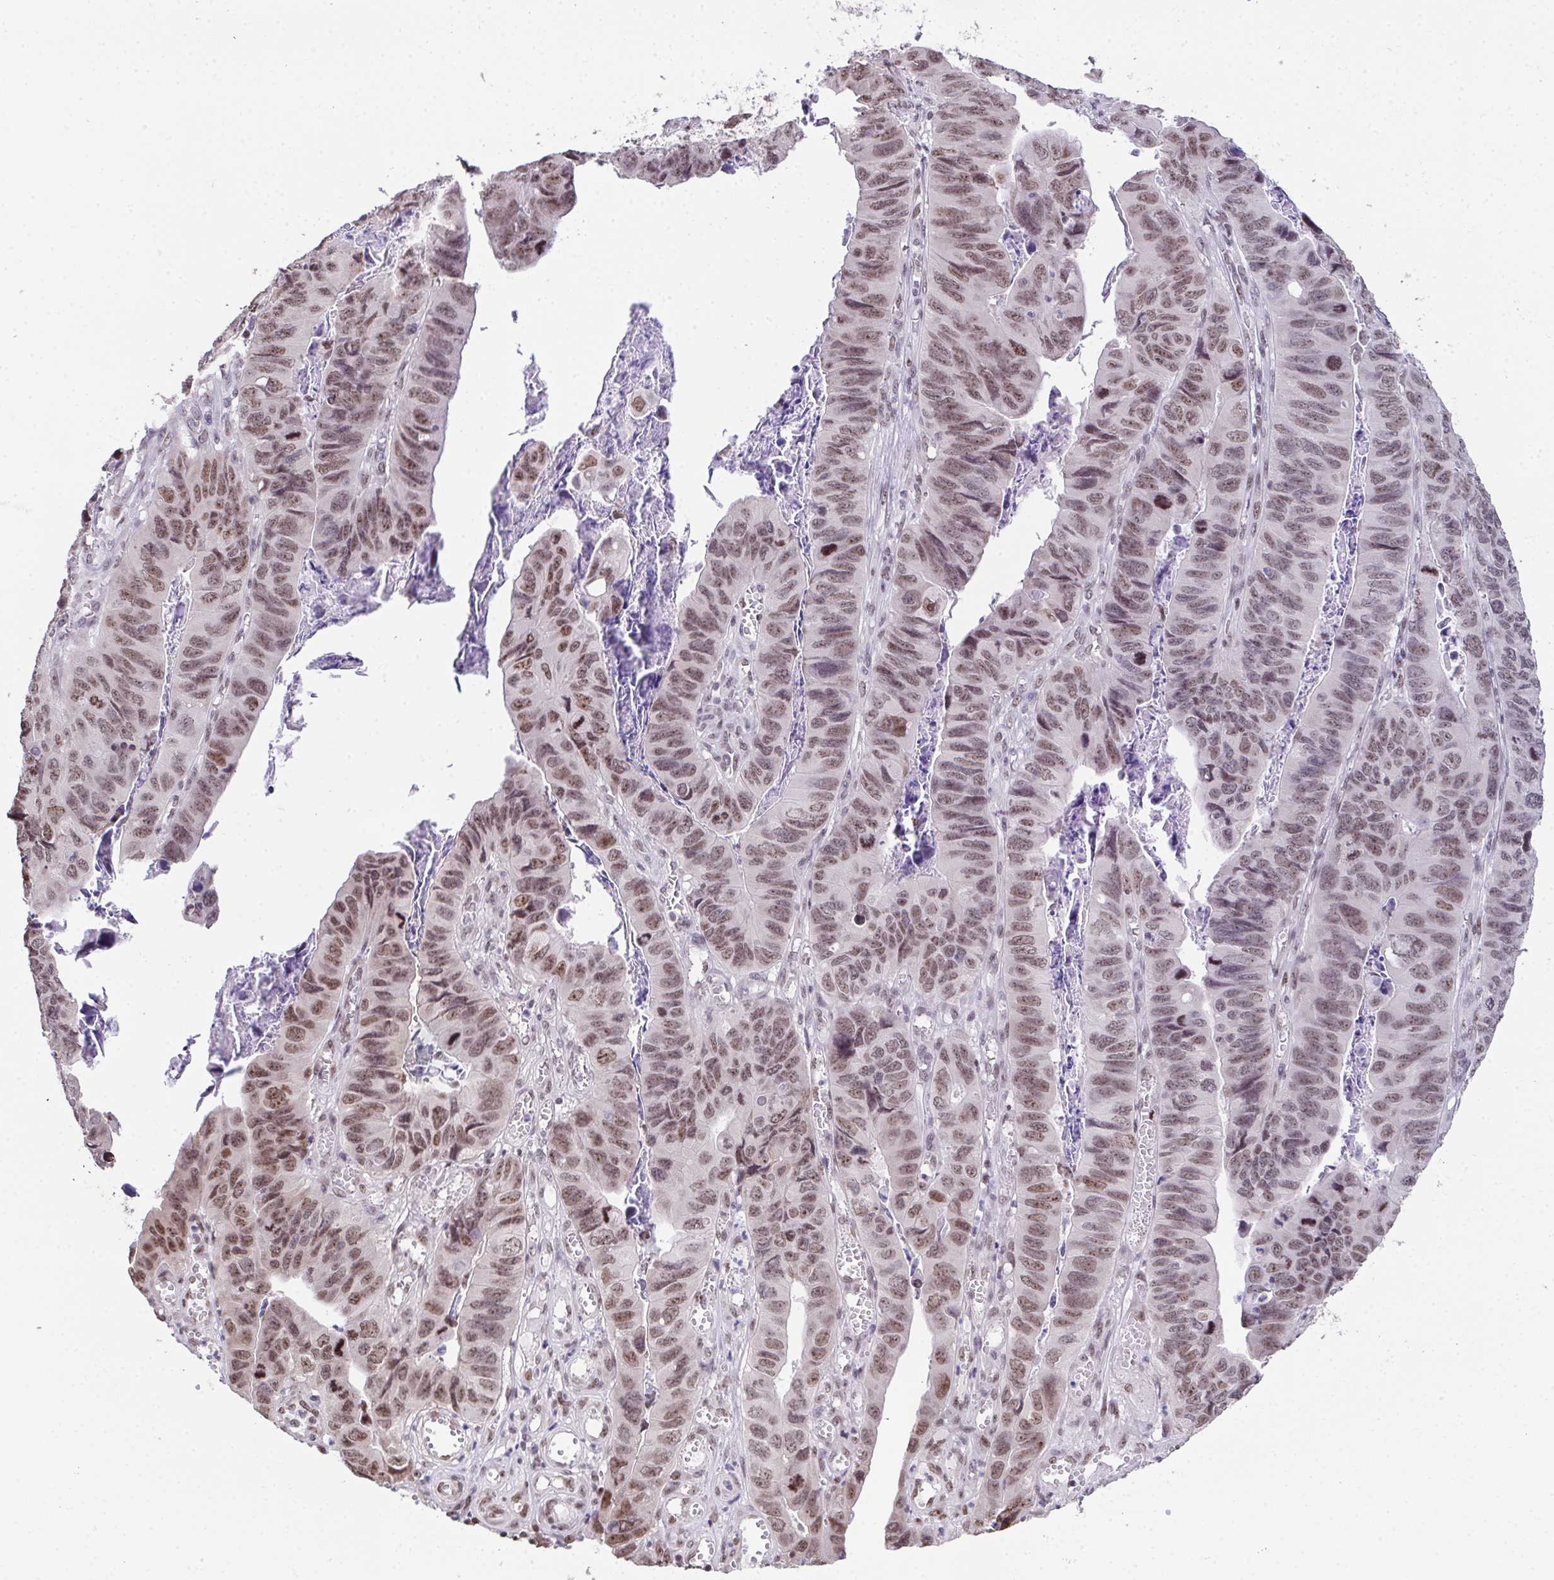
{"staining": {"intensity": "moderate", "quantity": ">75%", "location": "nuclear"}, "tissue": "stomach cancer", "cell_type": "Tumor cells", "image_type": "cancer", "snomed": [{"axis": "morphology", "description": "Adenocarcinoma, NOS"}, {"axis": "topography", "description": "Stomach, lower"}], "caption": "Immunohistochemistry (IHC) histopathology image of adenocarcinoma (stomach) stained for a protein (brown), which exhibits medium levels of moderate nuclear positivity in approximately >75% of tumor cells.", "gene": "ZNF800", "patient": {"sex": "male", "age": 77}}